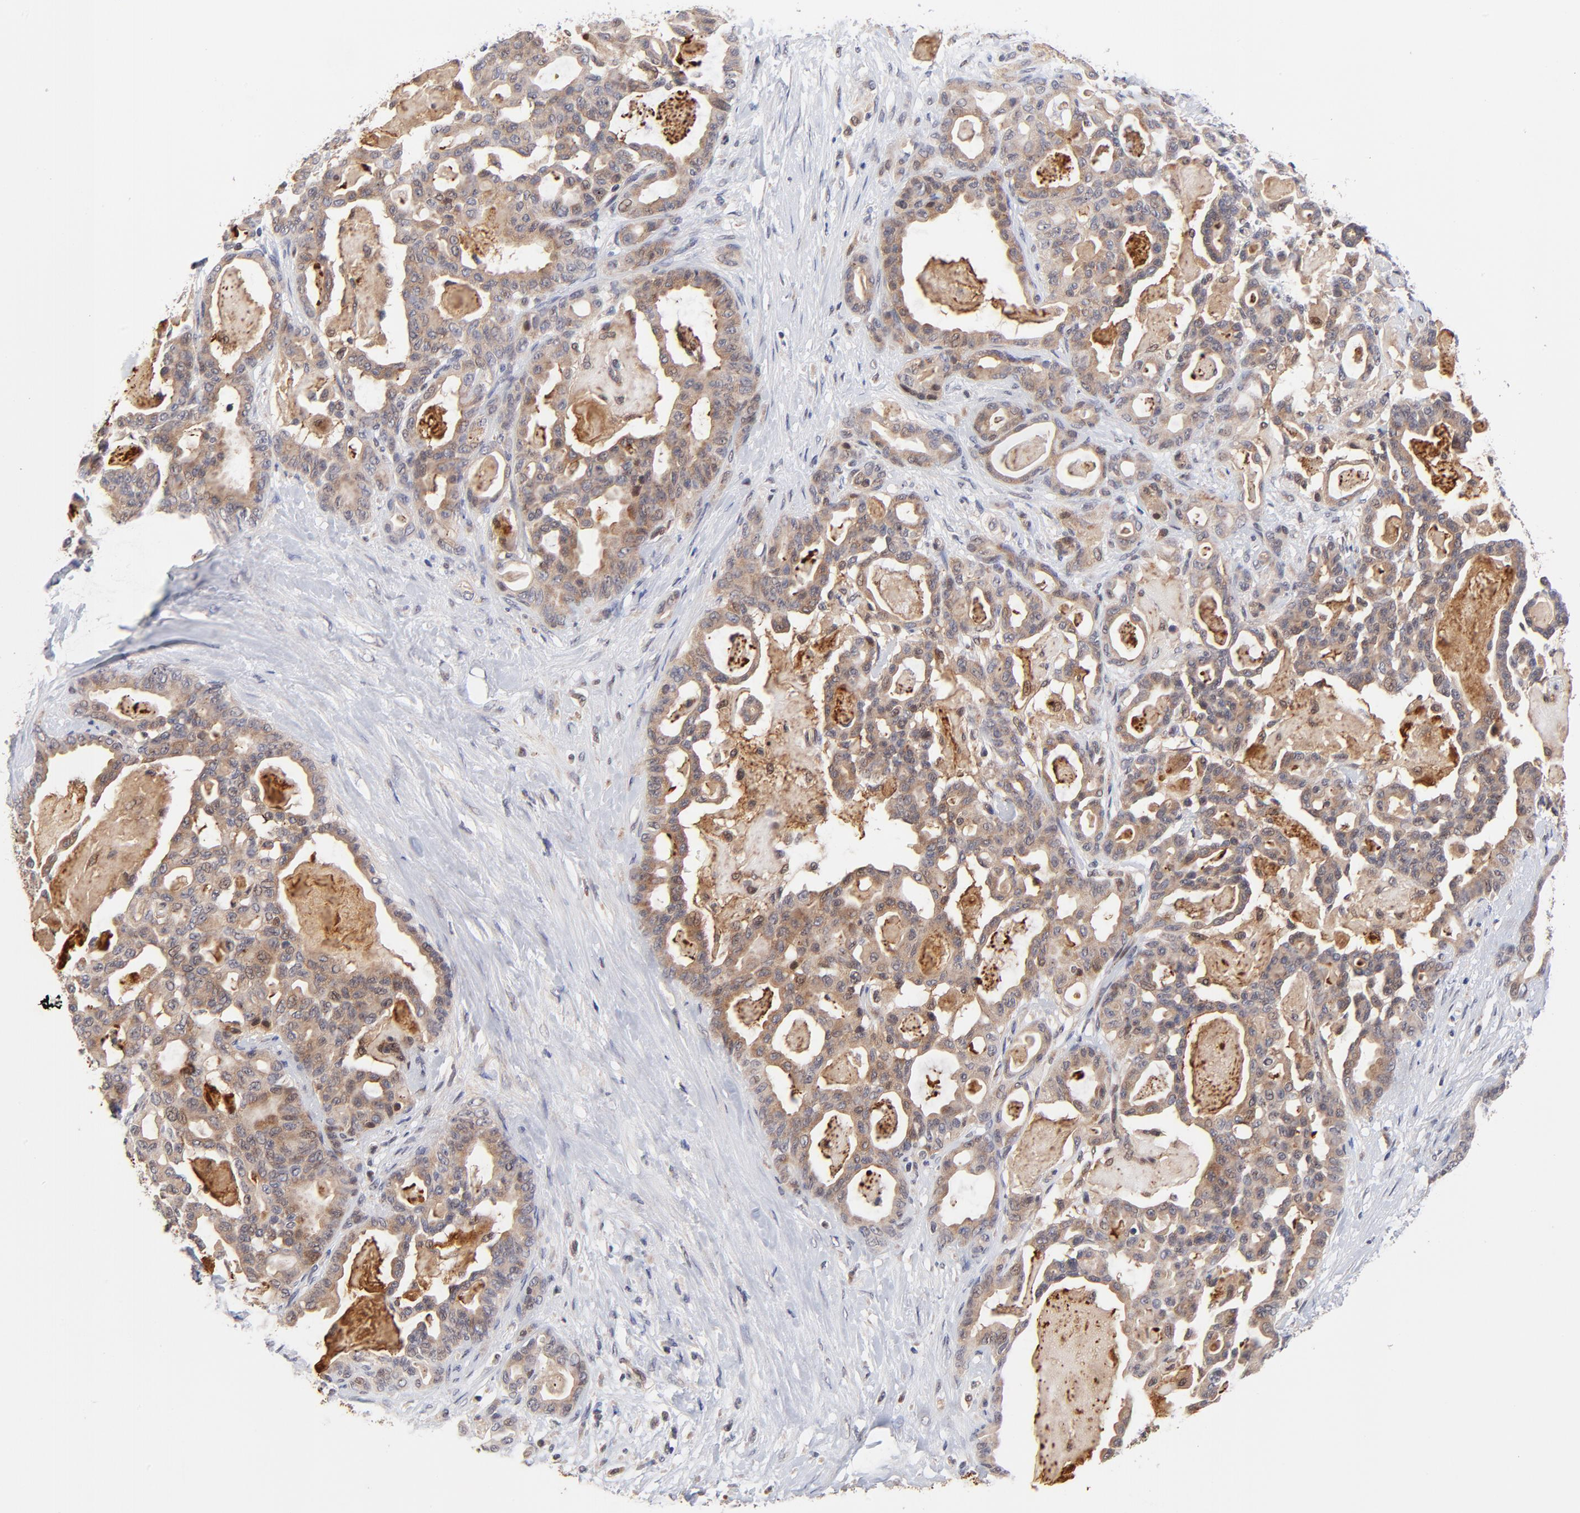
{"staining": {"intensity": "moderate", "quantity": ">75%", "location": "cytoplasmic/membranous"}, "tissue": "pancreatic cancer", "cell_type": "Tumor cells", "image_type": "cancer", "snomed": [{"axis": "morphology", "description": "Adenocarcinoma, NOS"}, {"axis": "topography", "description": "Pancreas"}], "caption": "An immunohistochemistry (IHC) image of tumor tissue is shown. Protein staining in brown labels moderate cytoplasmic/membranous positivity in pancreatic cancer (adenocarcinoma) within tumor cells.", "gene": "TXNL1", "patient": {"sex": "male", "age": 63}}